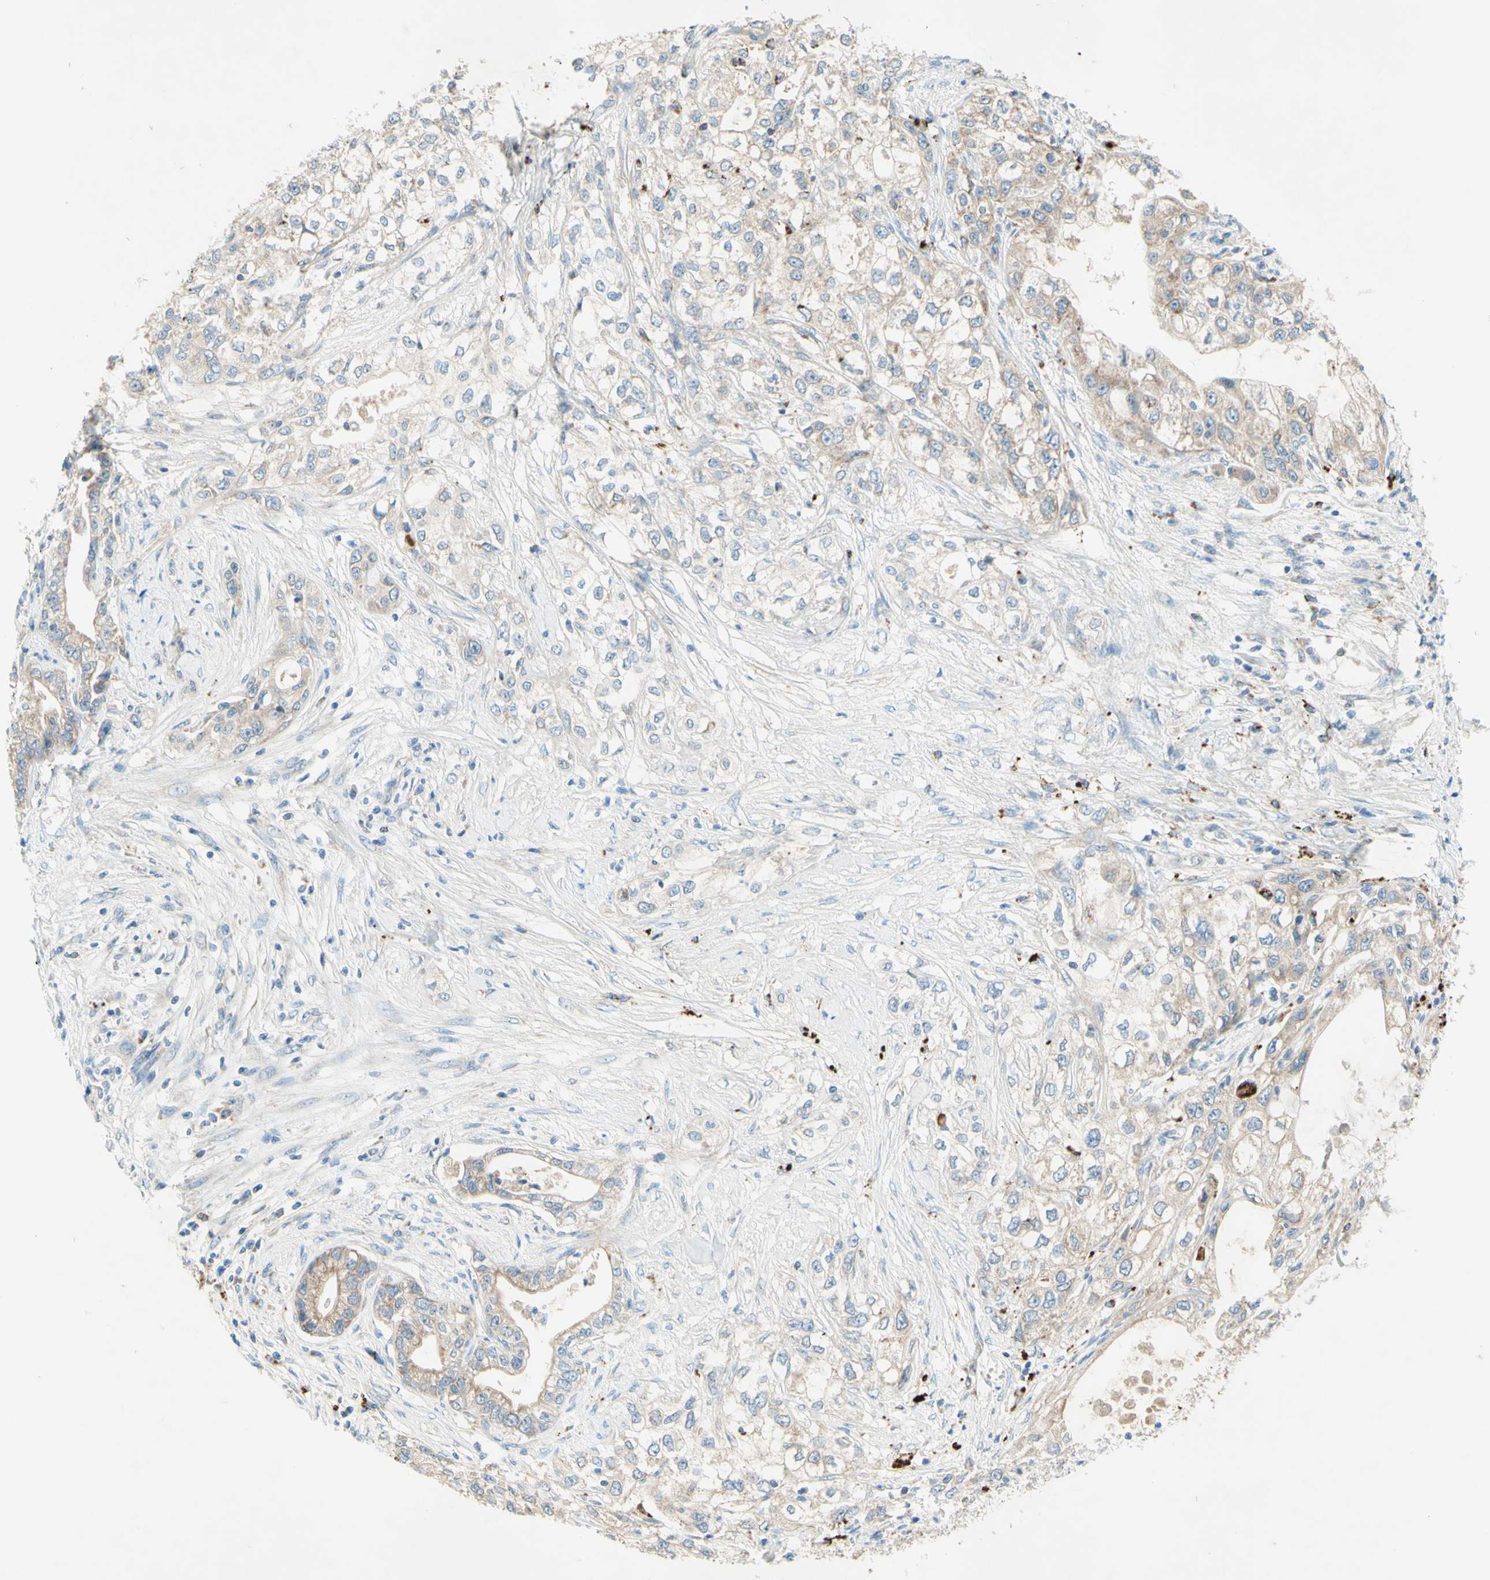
{"staining": {"intensity": "weak", "quantity": "25%-75%", "location": "cytoplasmic/membranous"}, "tissue": "pancreatic cancer", "cell_type": "Tumor cells", "image_type": "cancer", "snomed": [{"axis": "morphology", "description": "Adenocarcinoma, NOS"}, {"axis": "topography", "description": "Pancreas"}], "caption": "Adenocarcinoma (pancreatic) was stained to show a protein in brown. There is low levels of weak cytoplasmic/membranous positivity in approximately 25%-75% of tumor cells.", "gene": "ARMC10", "patient": {"sex": "female", "age": 70}}